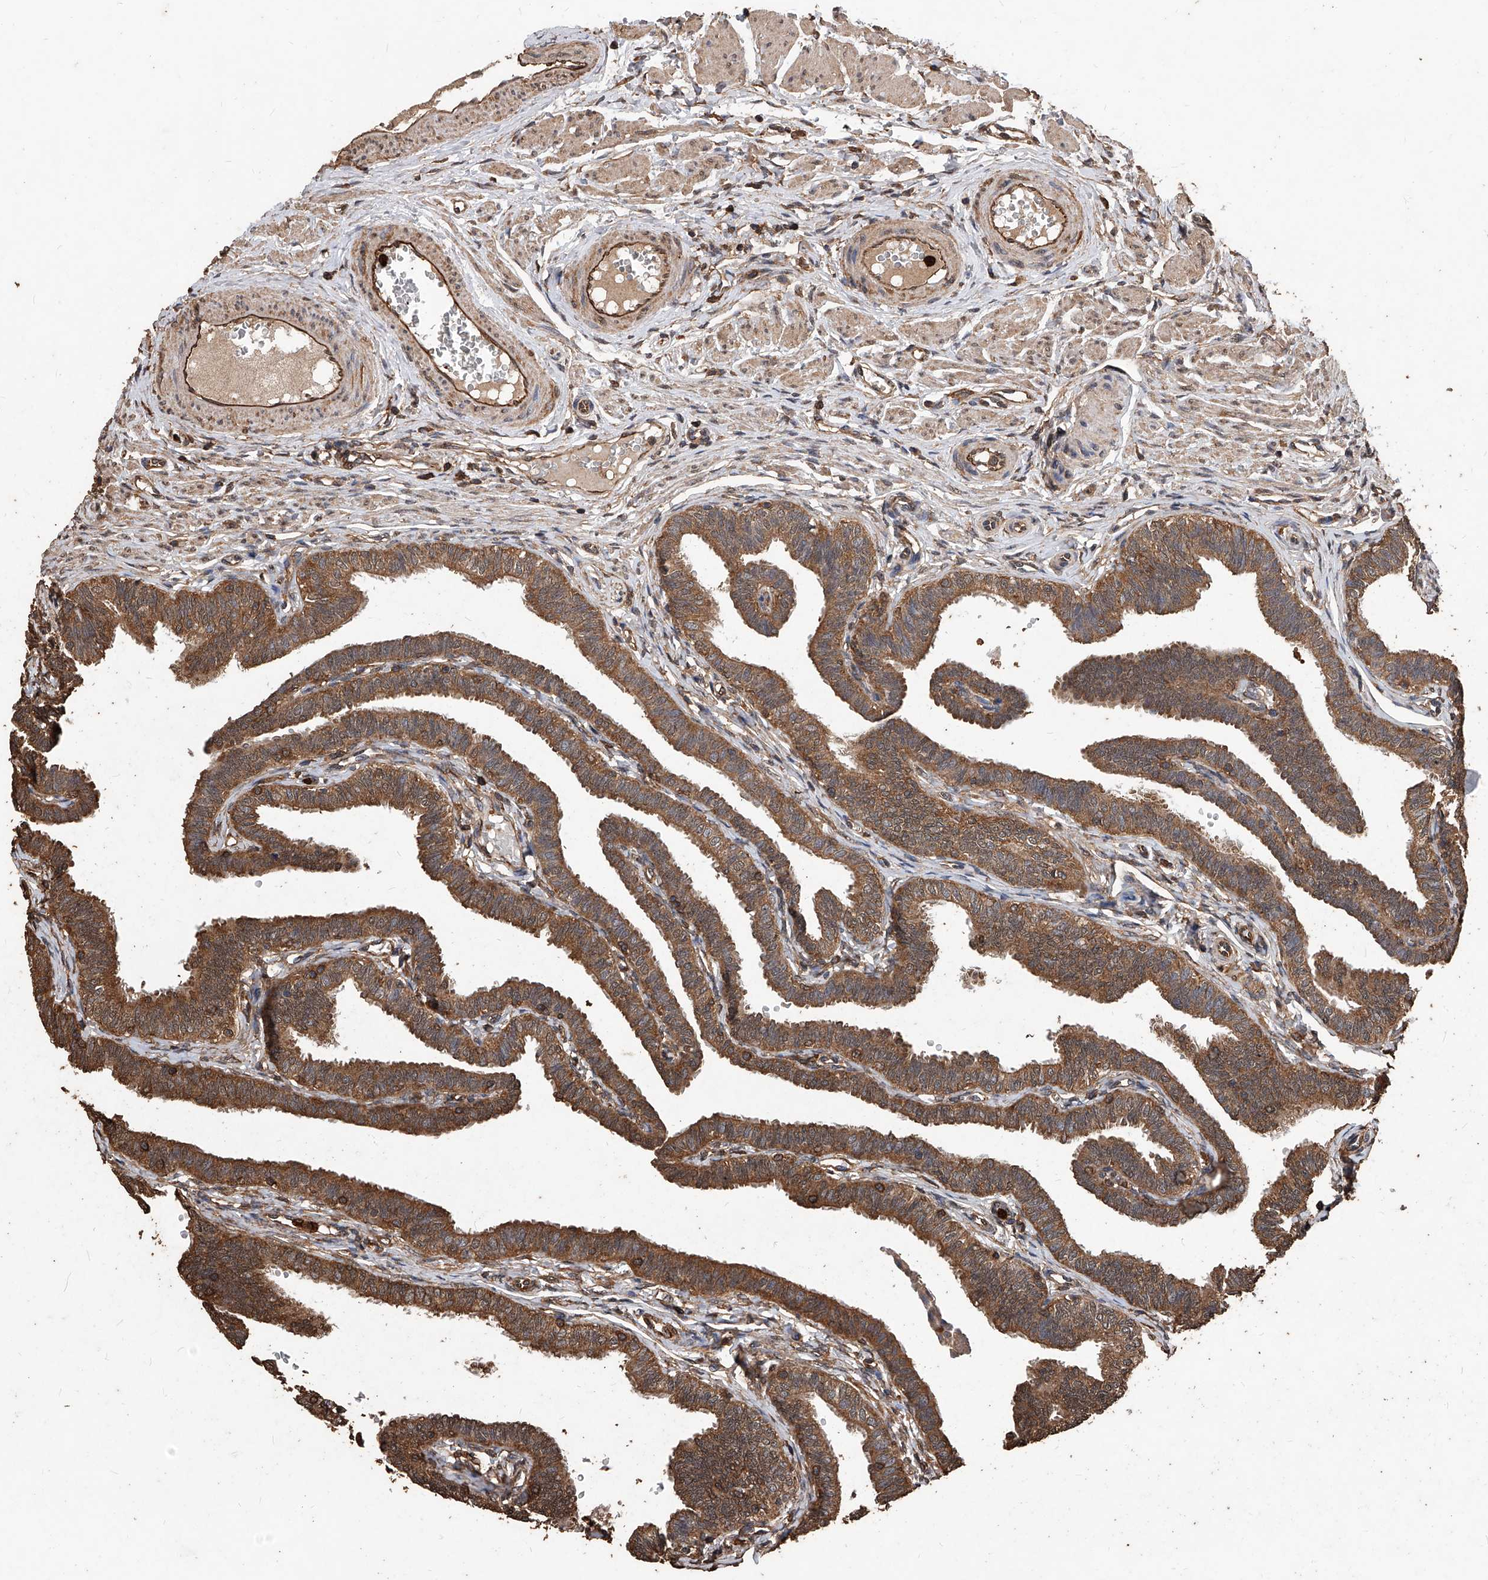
{"staining": {"intensity": "moderate", "quantity": ">75%", "location": "cytoplasmic/membranous"}, "tissue": "fallopian tube", "cell_type": "Glandular cells", "image_type": "normal", "snomed": [{"axis": "morphology", "description": "Normal tissue, NOS"}, {"axis": "topography", "description": "Fallopian tube"}, {"axis": "topography", "description": "Ovary"}], "caption": "The image displays a brown stain indicating the presence of a protein in the cytoplasmic/membranous of glandular cells in fallopian tube.", "gene": "UCP2", "patient": {"sex": "female", "age": 23}}